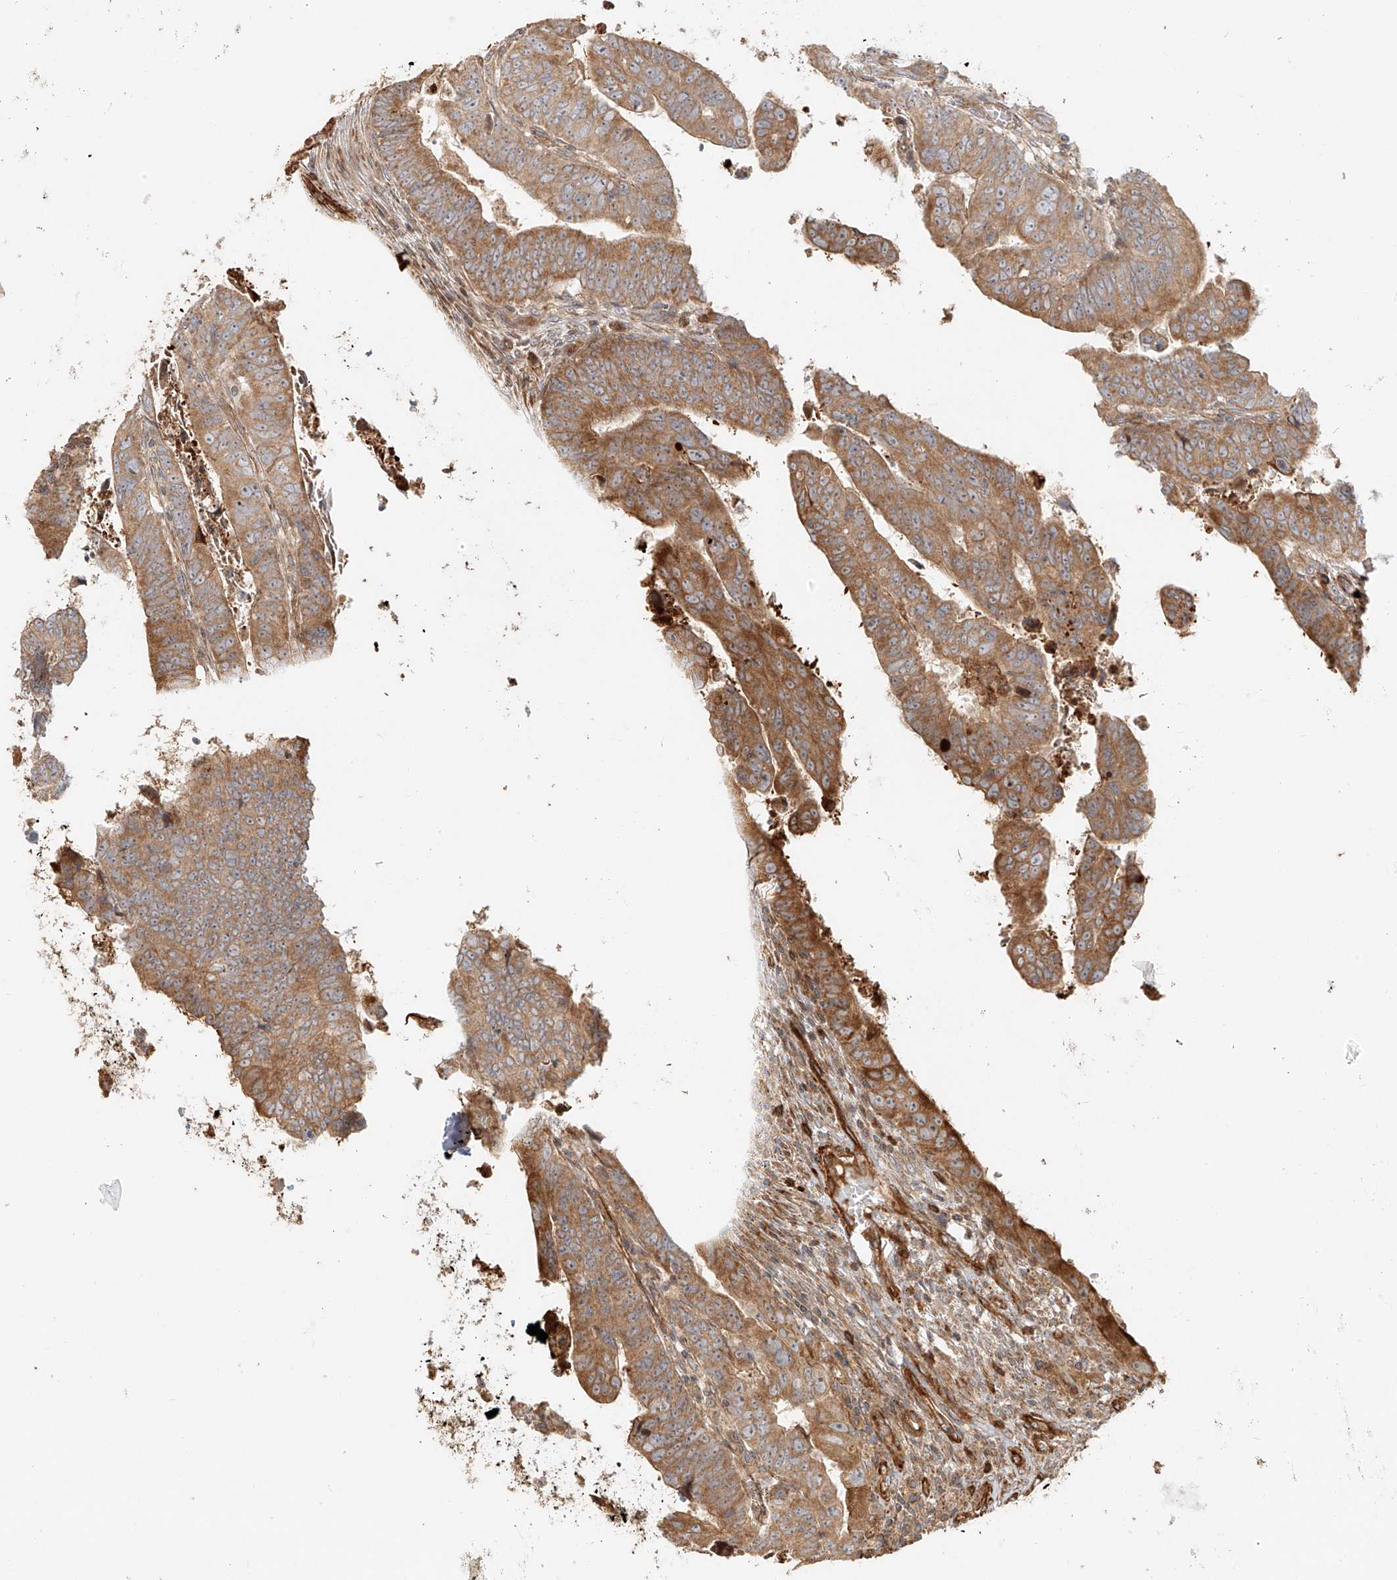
{"staining": {"intensity": "moderate", "quantity": ">75%", "location": "cytoplasmic/membranous"}, "tissue": "colorectal cancer", "cell_type": "Tumor cells", "image_type": "cancer", "snomed": [{"axis": "morphology", "description": "Normal tissue, NOS"}, {"axis": "morphology", "description": "Adenocarcinoma, NOS"}, {"axis": "topography", "description": "Rectum"}], "caption": "Immunohistochemistry of colorectal adenocarcinoma displays medium levels of moderate cytoplasmic/membranous expression in about >75% of tumor cells. (DAB IHC with brightfield microscopy, high magnification).", "gene": "MIPEP", "patient": {"sex": "female", "age": 65}}